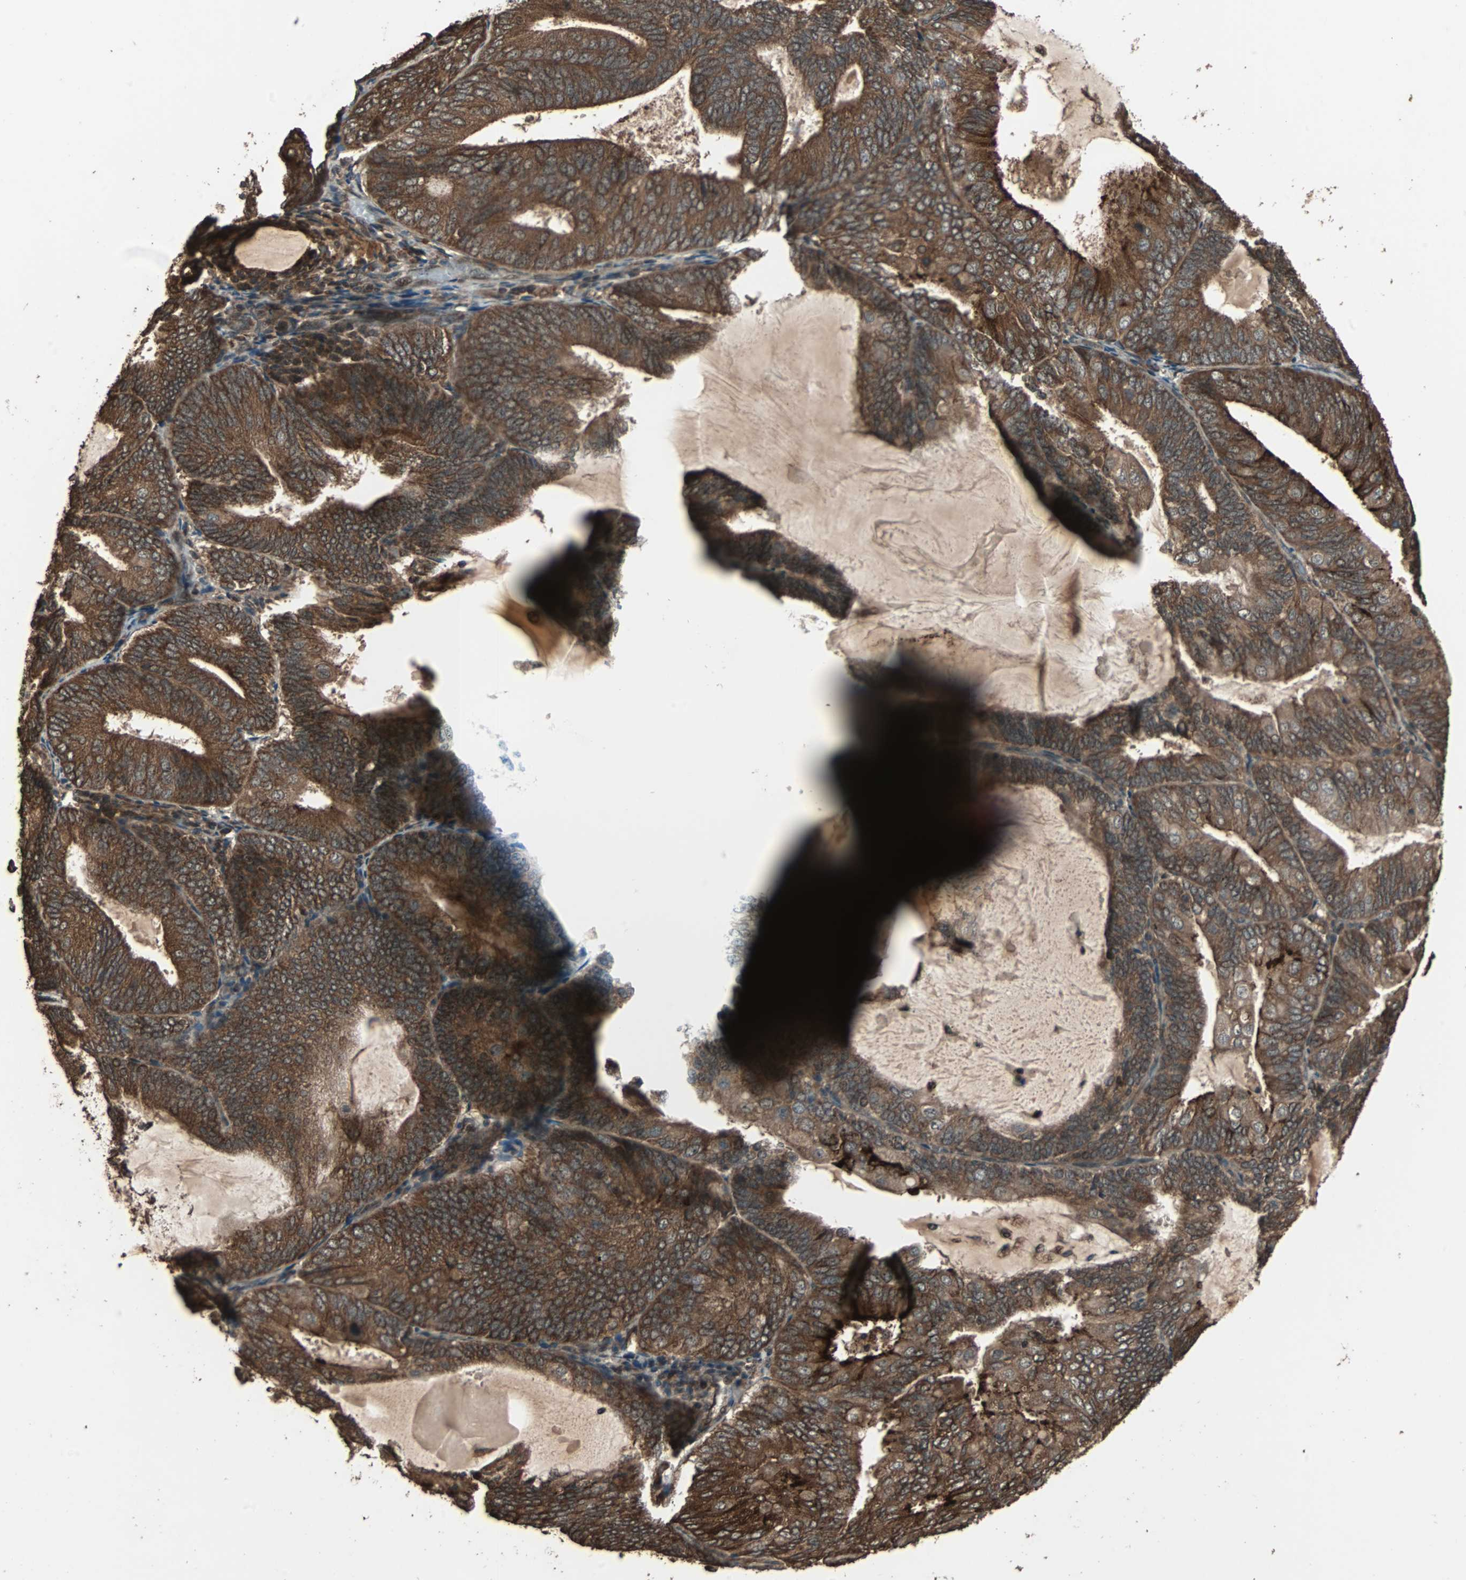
{"staining": {"intensity": "strong", "quantity": ">75%", "location": "cytoplasmic/membranous"}, "tissue": "endometrial cancer", "cell_type": "Tumor cells", "image_type": "cancer", "snomed": [{"axis": "morphology", "description": "Adenocarcinoma, NOS"}, {"axis": "topography", "description": "Endometrium"}], "caption": "Endometrial cancer (adenocarcinoma) tissue reveals strong cytoplasmic/membranous expression in approximately >75% of tumor cells", "gene": "LAMTOR5", "patient": {"sex": "female", "age": 81}}